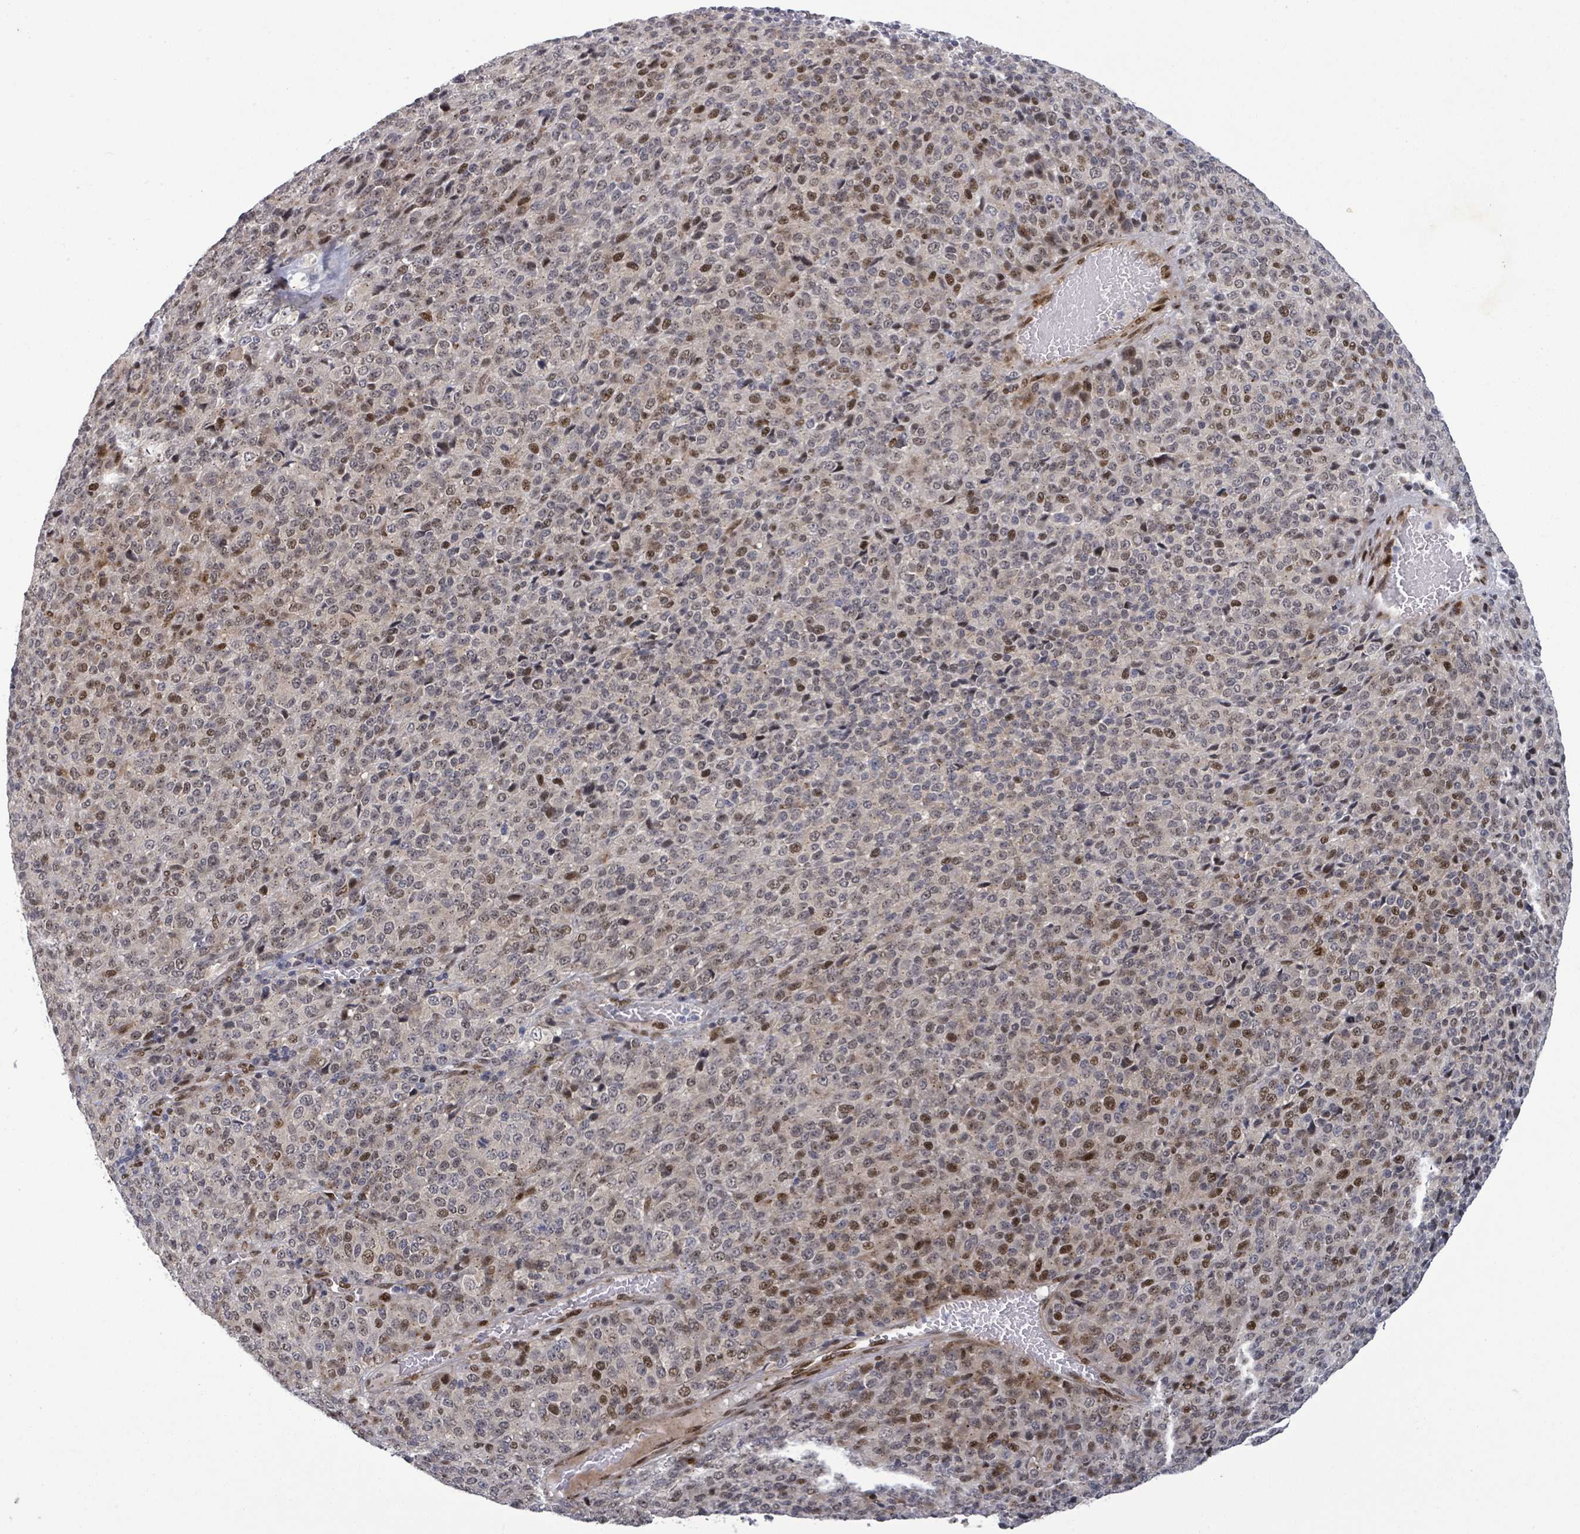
{"staining": {"intensity": "moderate", "quantity": ">75%", "location": "cytoplasmic/membranous,nuclear"}, "tissue": "melanoma", "cell_type": "Tumor cells", "image_type": "cancer", "snomed": [{"axis": "morphology", "description": "Malignant melanoma, Metastatic site"}, {"axis": "topography", "description": "Brain"}], "caption": "This image demonstrates IHC staining of melanoma, with medium moderate cytoplasmic/membranous and nuclear staining in approximately >75% of tumor cells.", "gene": "TUSC1", "patient": {"sex": "female", "age": 56}}